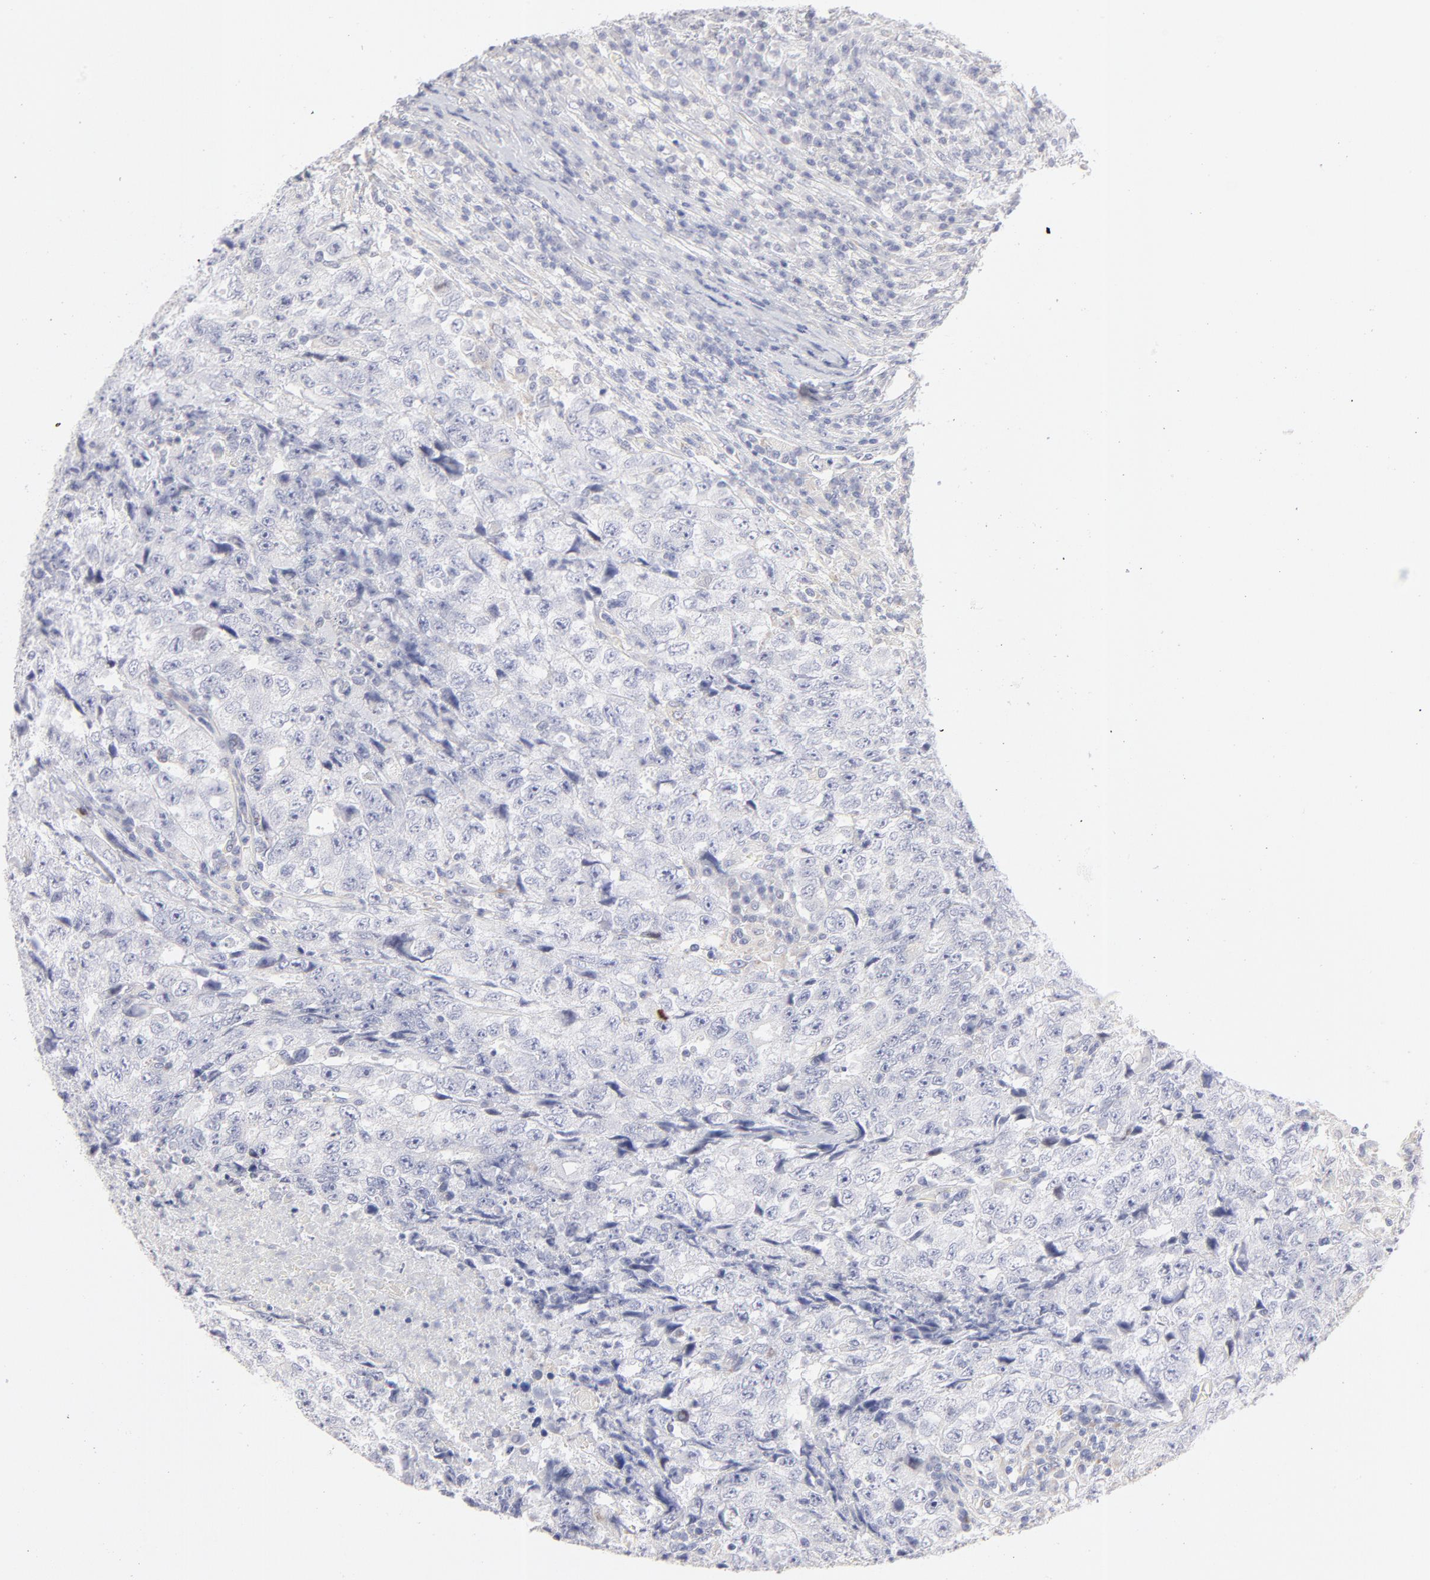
{"staining": {"intensity": "negative", "quantity": "none", "location": "none"}, "tissue": "testis cancer", "cell_type": "Tumor cells", "image_type": "cancer", "snomed": [{"axis": "morphology", "description": "Necrosis, NOS"}, {"axis": "morphology", "description": "Carcinoma, Embryonal, NOS"}, {"axis": "topography", "description": "Testis"}], "caption": "This histopathology image is of testis cancer stained with immunohistochemistry (IHC) to label a protein in brown with the nuclei are counter-stained blue. There is no staining in tumor cells.", "gene": "TST", "patient": {"sex": "male", "age": 19}}